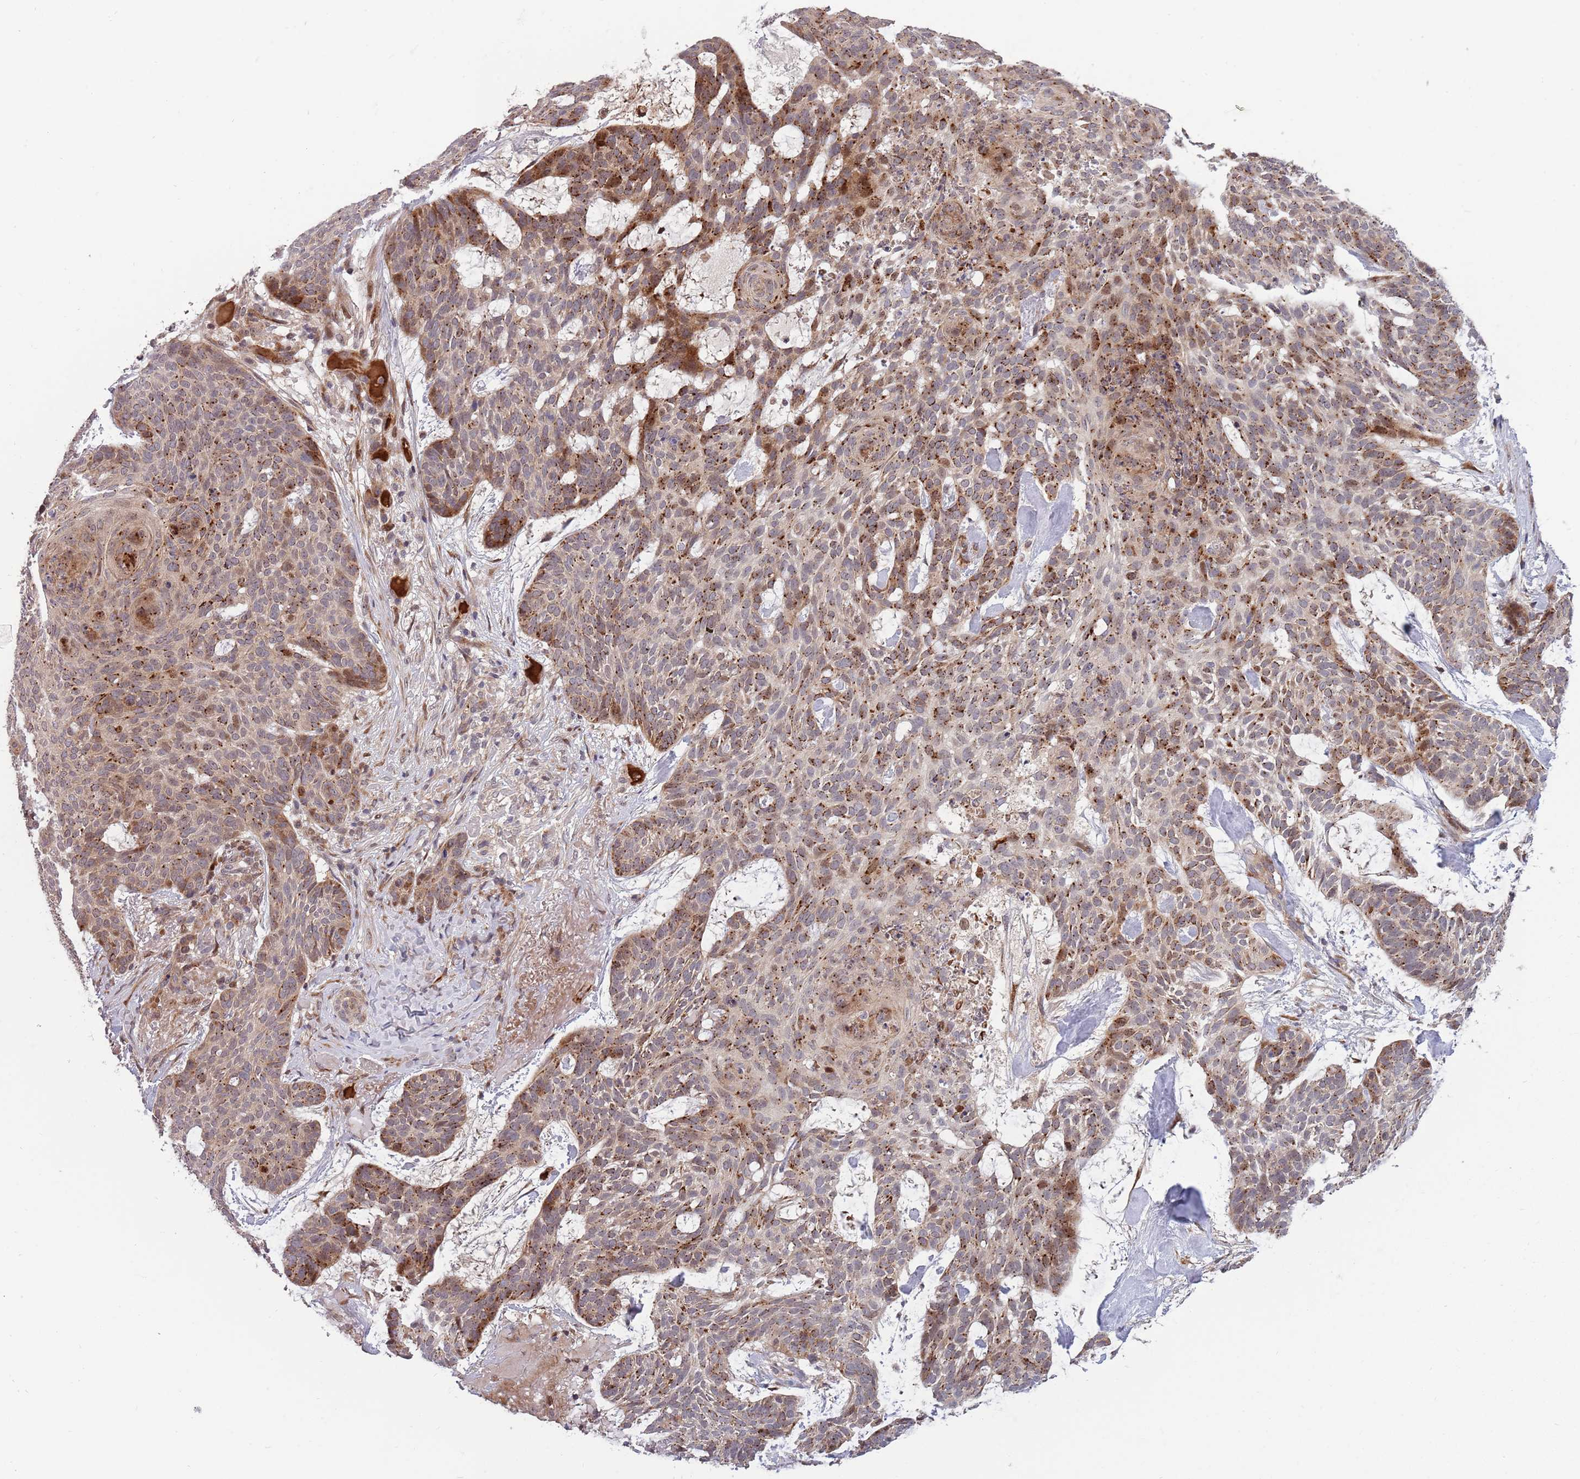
{"staining": {"intensity": "moderate", "quantity": ">75%", "location": "cytoplasmic/membranous"}, "tissue": "skin cancer", "cell_type": "Tumor cells", "image_type": "cancer", "snomed": [{"axis": "morphology", "description": "Basal cell carcinoma"}, {"axis": "topography", "description": "Skin"}], "caption": "Tumor cells show medium levels of moderate cytoplasmic/membranous positivity in approximately >75% of cells in skin basal cell carcinoma. (Brightfield microscopy of DAB IHC at high magnification).", "gene": "NT5DC4", "patient": {"sex": "female", "age": 89}}